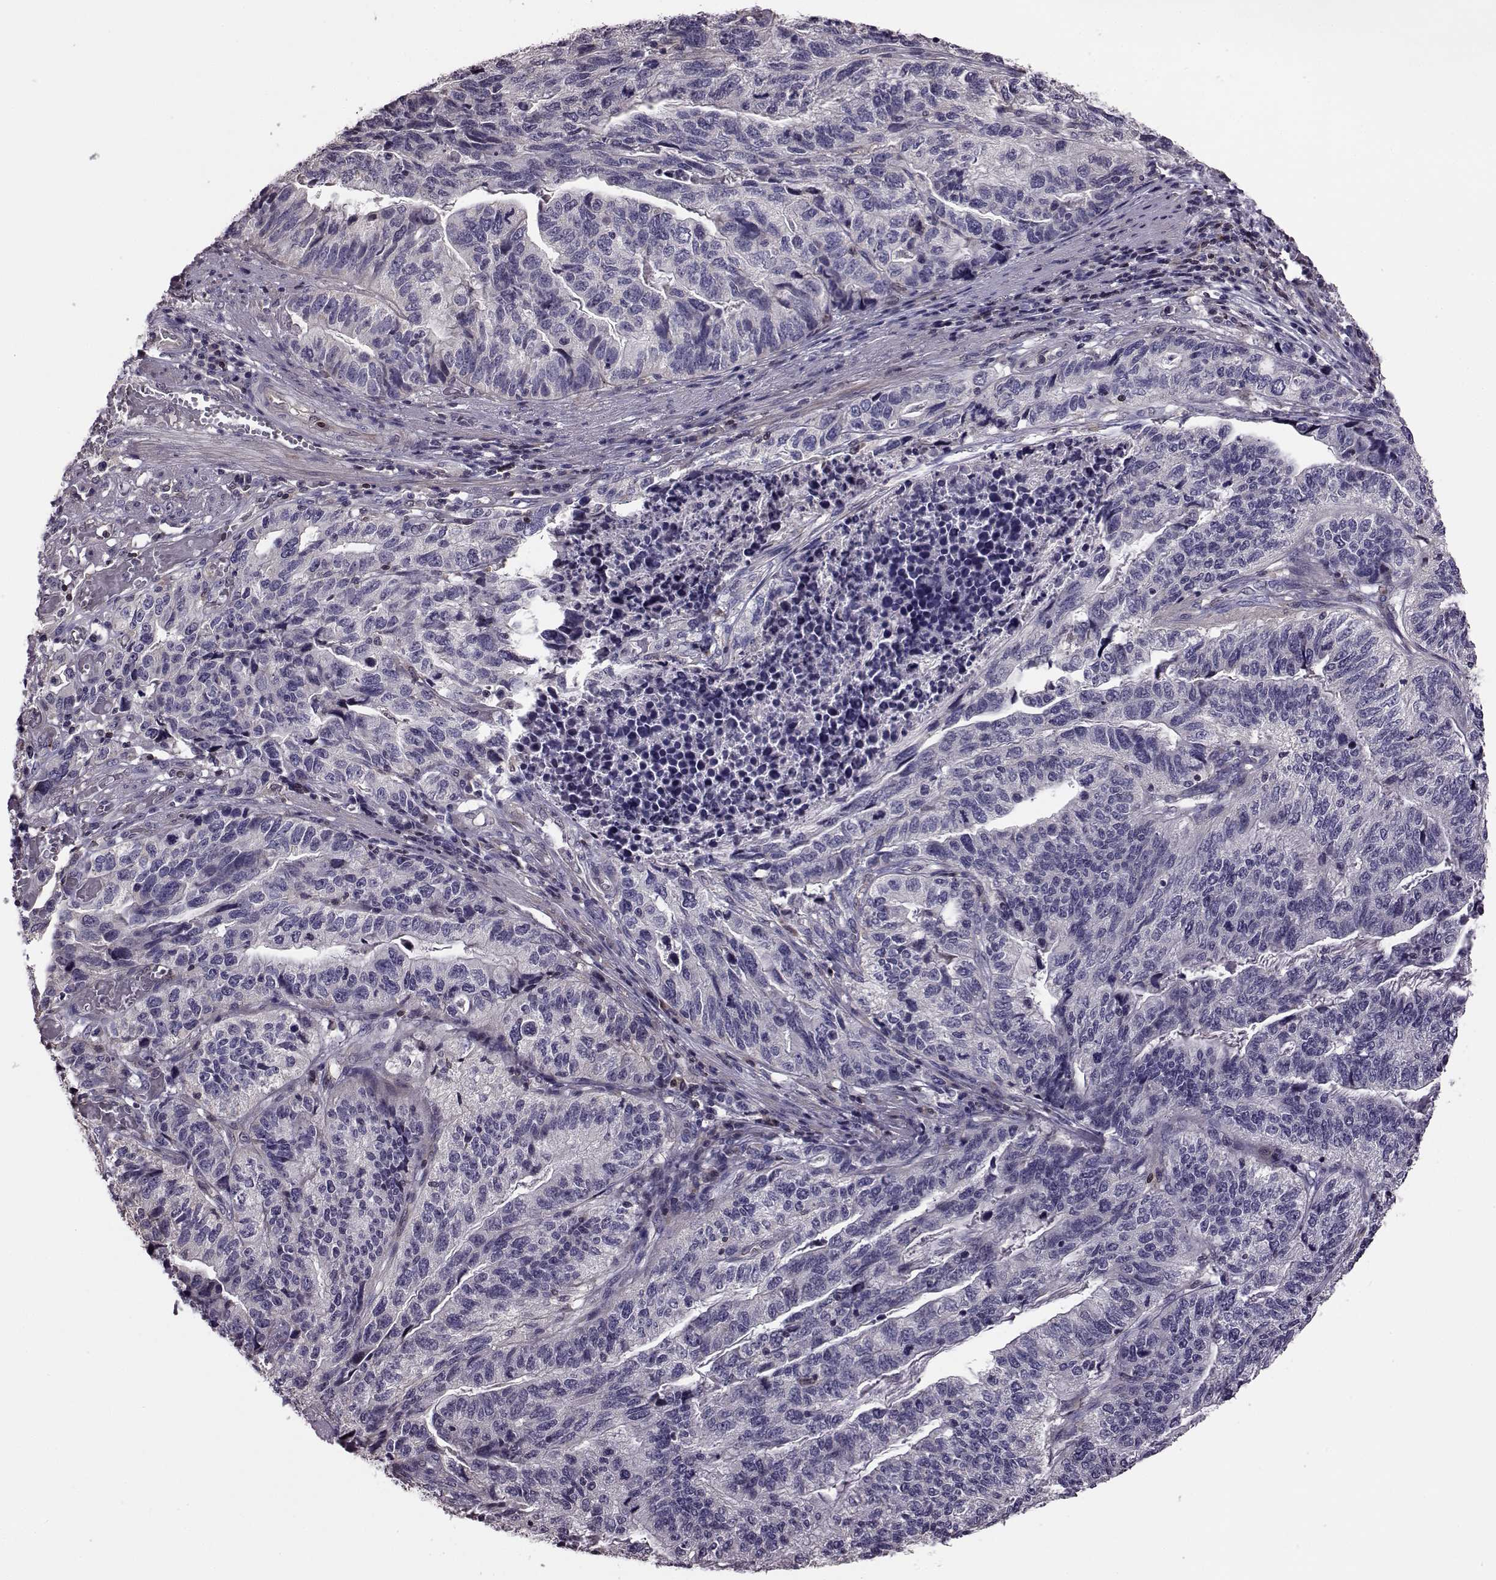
{"staining": {"intensity": "negative", "quantity": "none", "location": "none"}, "tissue": "stomach cancer", "cell_type": "Tumor cells", "image_type": "cancer", "snomed": [{"axis": "morphology", "description": "Adenocarcinoma, NOS"}, {"axis": "topography", "description": "Stomach, upper"}], "caption": "Stomach cancer (adenocarcinoma) was stained to show a protein in brown. There is no significant expression in tumor cells.", "gene": "CDC42SE1", "patient": {"sex": "female", "age": 67}}